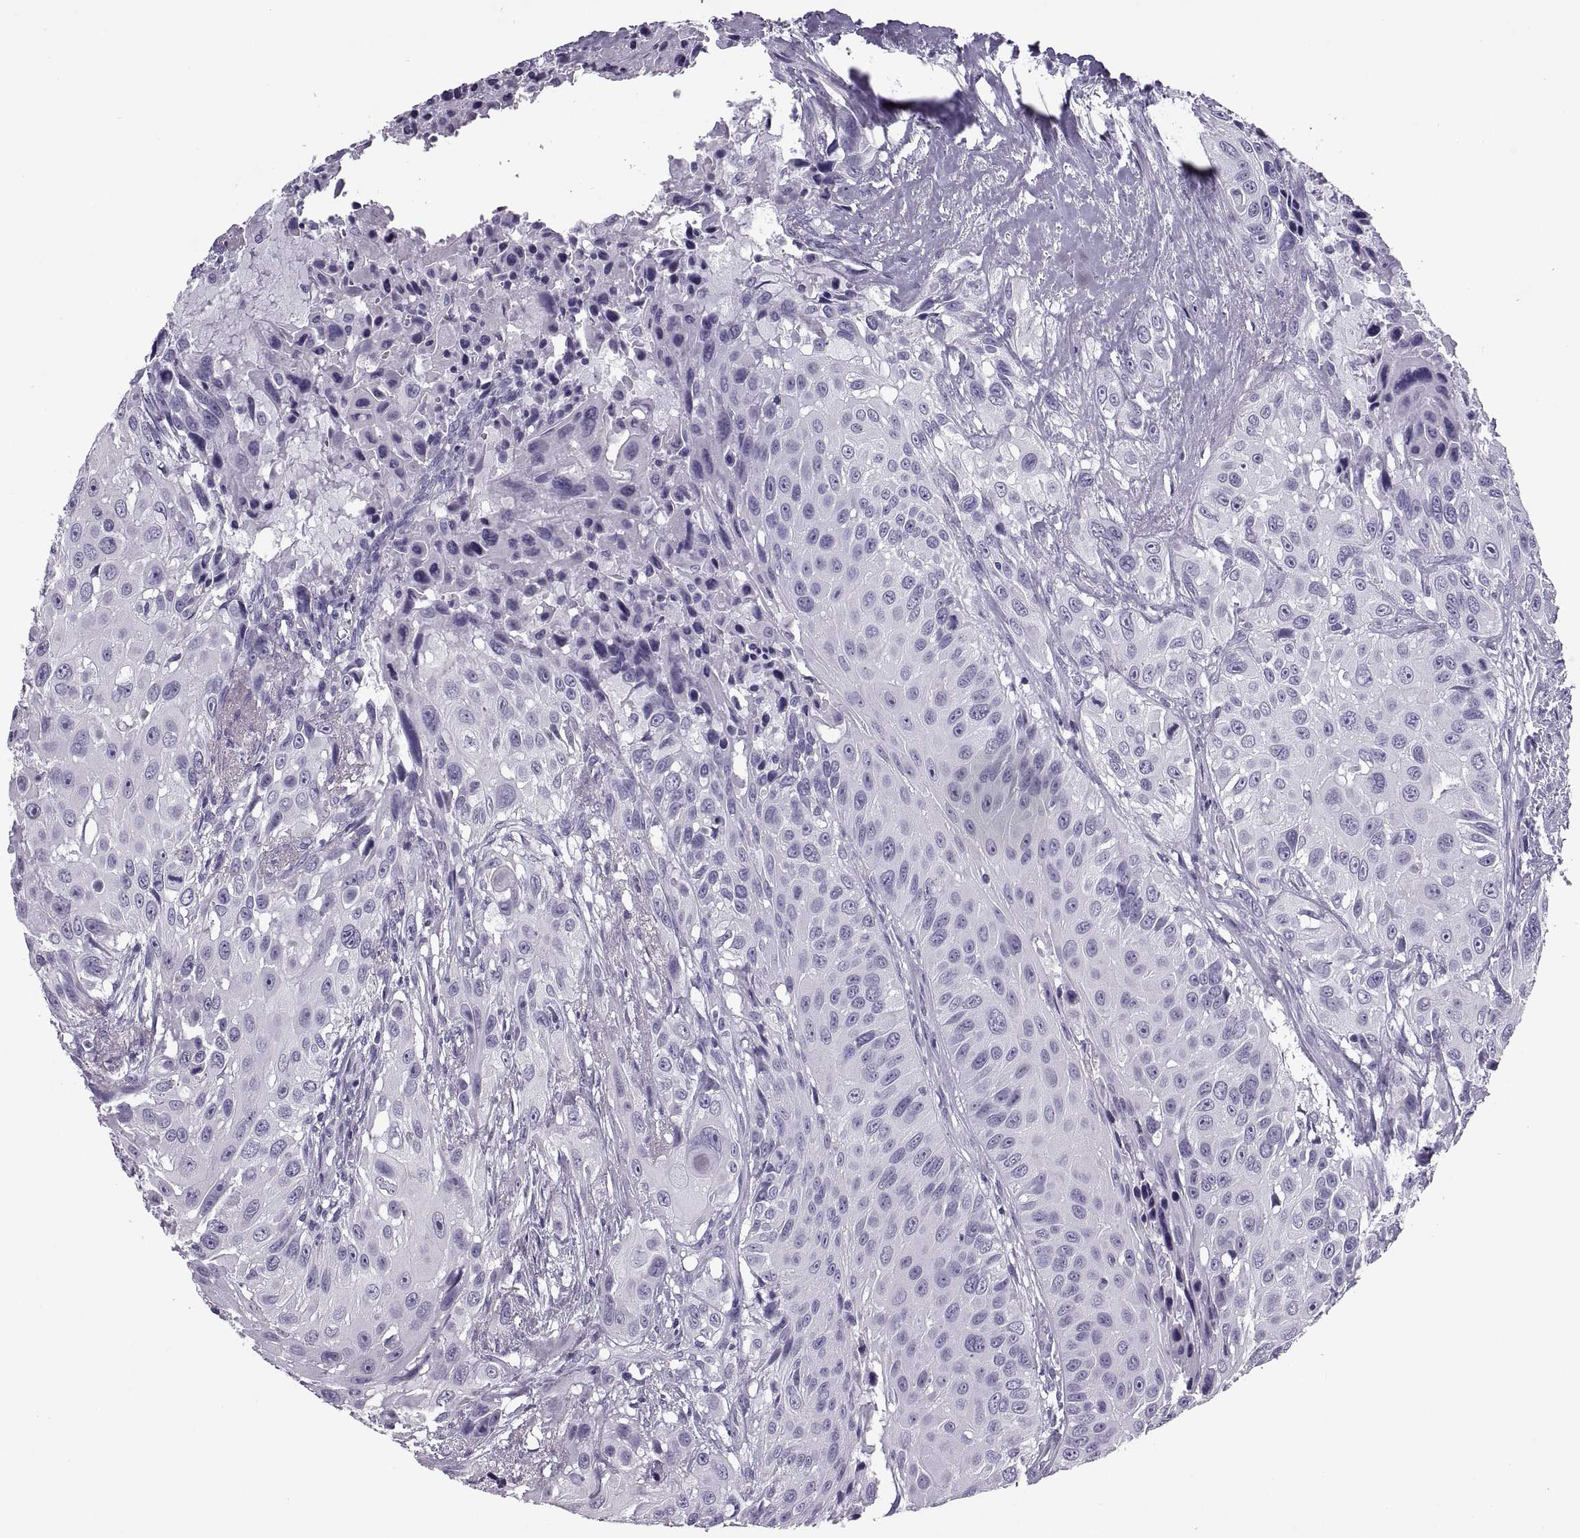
{"staining": {"intensity": "negative", "quantity": "none", "location": "none"}, "tissue": "urothelial cancer", "cell_type": "Tumor cells", "image_type": "cancer", "snomed": [{"axis": "morphology", "description": "Urothelial carcinoma, NOS"}, {"axis": "topography", "description": "Urinary bladder"}], "caption": "Immunohistochemistry (IHC) micrograph of neoplastic tissue: urothelial cancer stained with DAB (3,3'-diaminobenzidine) exhibits no significant protein staining in tumor cells. (DAB (3,3'-diaminobenzidine) IHC visualized using brightfield microscopy, high magnification).", "gene": "RLBP1", "patient": {"sex": "male", "age": 55}}